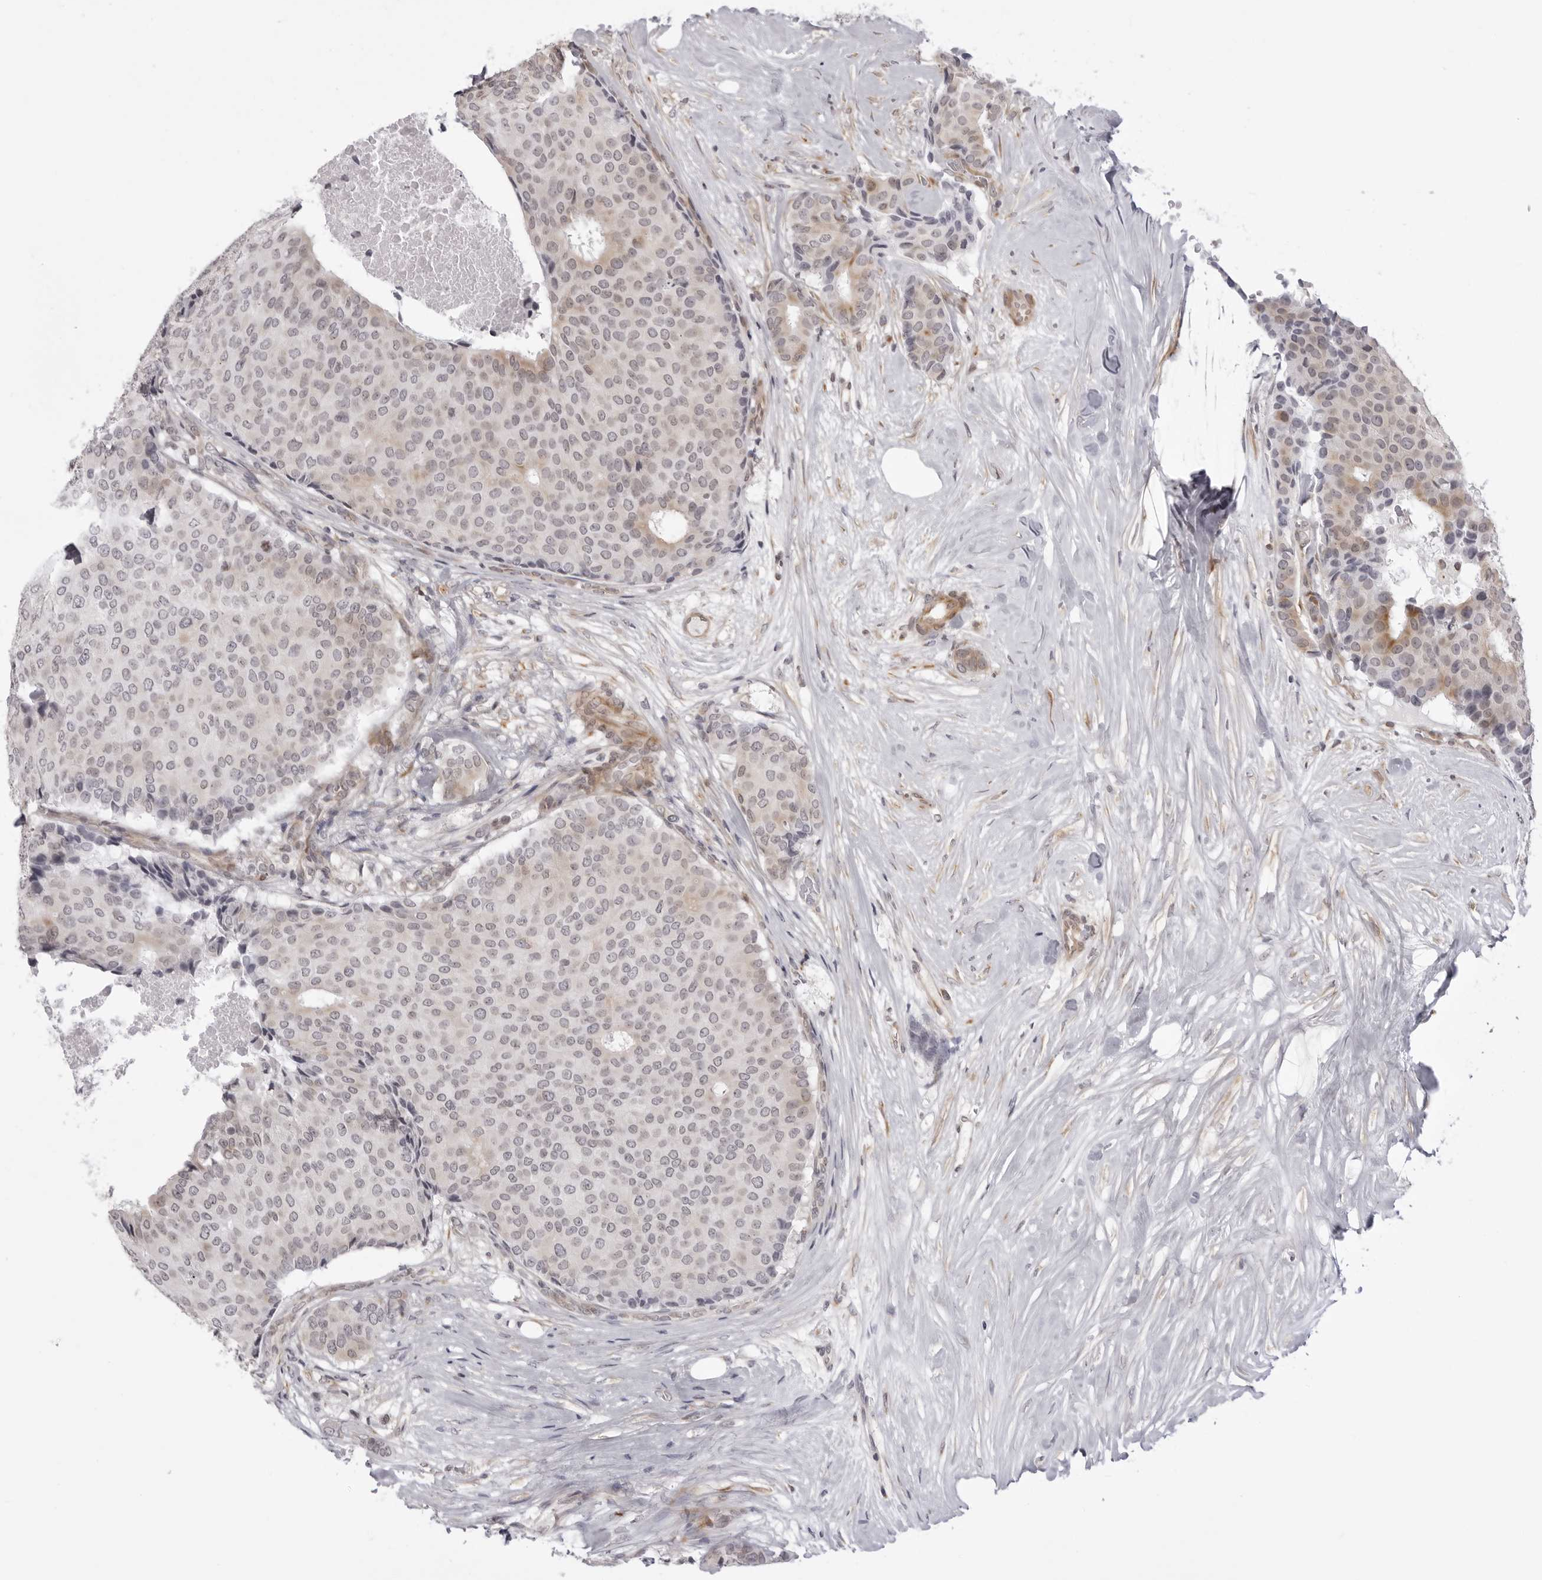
{"staining": {"intensity": "weak", "quantity": "<25%", "location": "cytoplasmic/membranous"}, "tissue": "breast cancer", "cell_type": "Tumor cells", "image_type": "cancer", "snomed": [{"axis": "morphology", "description": "Duct carcinoma"}, {"axis": "topography", "description": "Breast"}], "caption": "Histopathology image shows no significant protein positivity in tumor cells of breast cancer (infiltrating ductal carcinoma).", "gene": "SUGCT", "patient": {"sex": "female", "age": 75}}